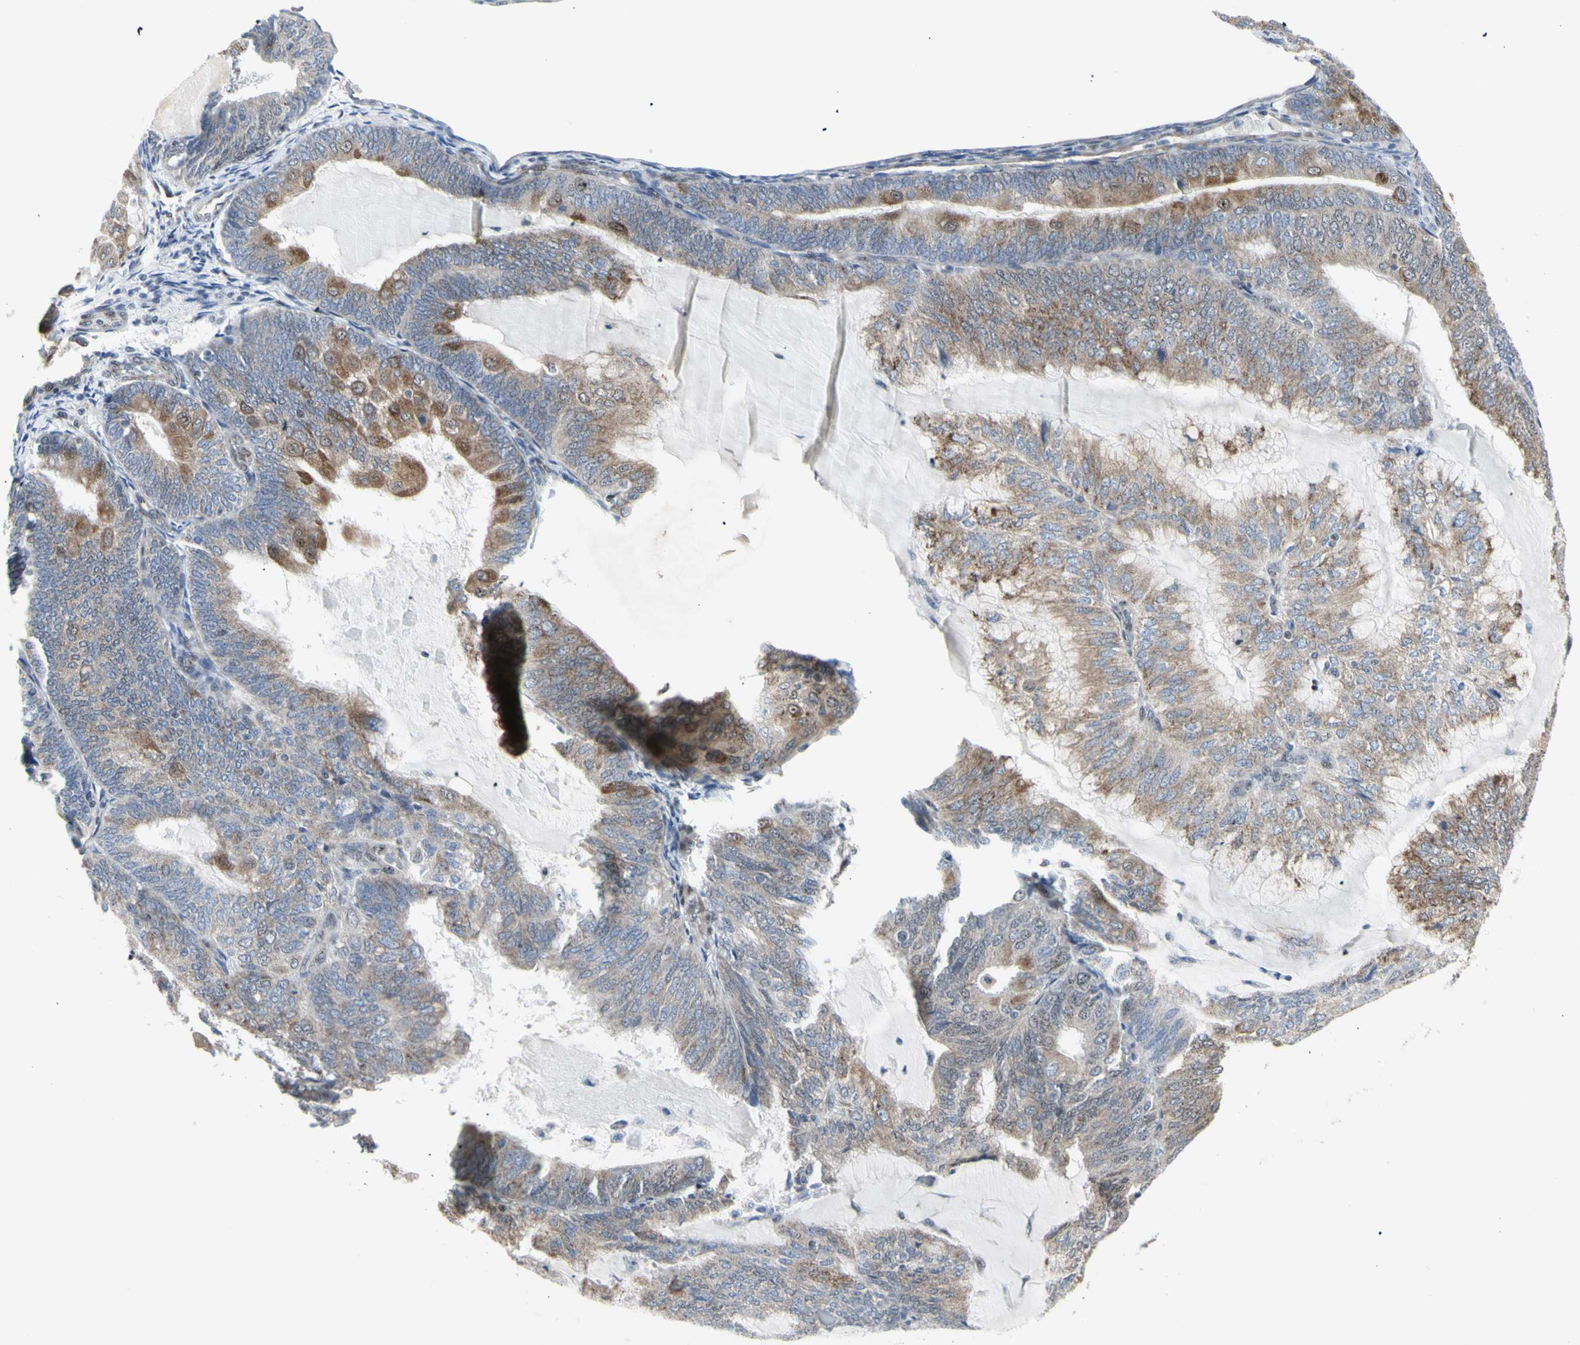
{"staining": {"intensity": "moderate", "quantity": "25%-75%", "location": "cytoplasmic/membranous"}, "tissue": "endometrial cancer", "cell_type": "Tumor cells", "image_type": "cancer", "snomed": [{"axis": "morphology", "description": "Adenocarcinoma, NOS"}, {"axis": "topography", "description": "Endometrium"}], "caption": "This is a micrograph of IHC staining of endometrial adenocarcinoma, which shows moderate expression in the cytoplasmic/membranous of tumor cells.", "gene": "DHRS7B", "patient": {"sex": "female", "age": 81}}